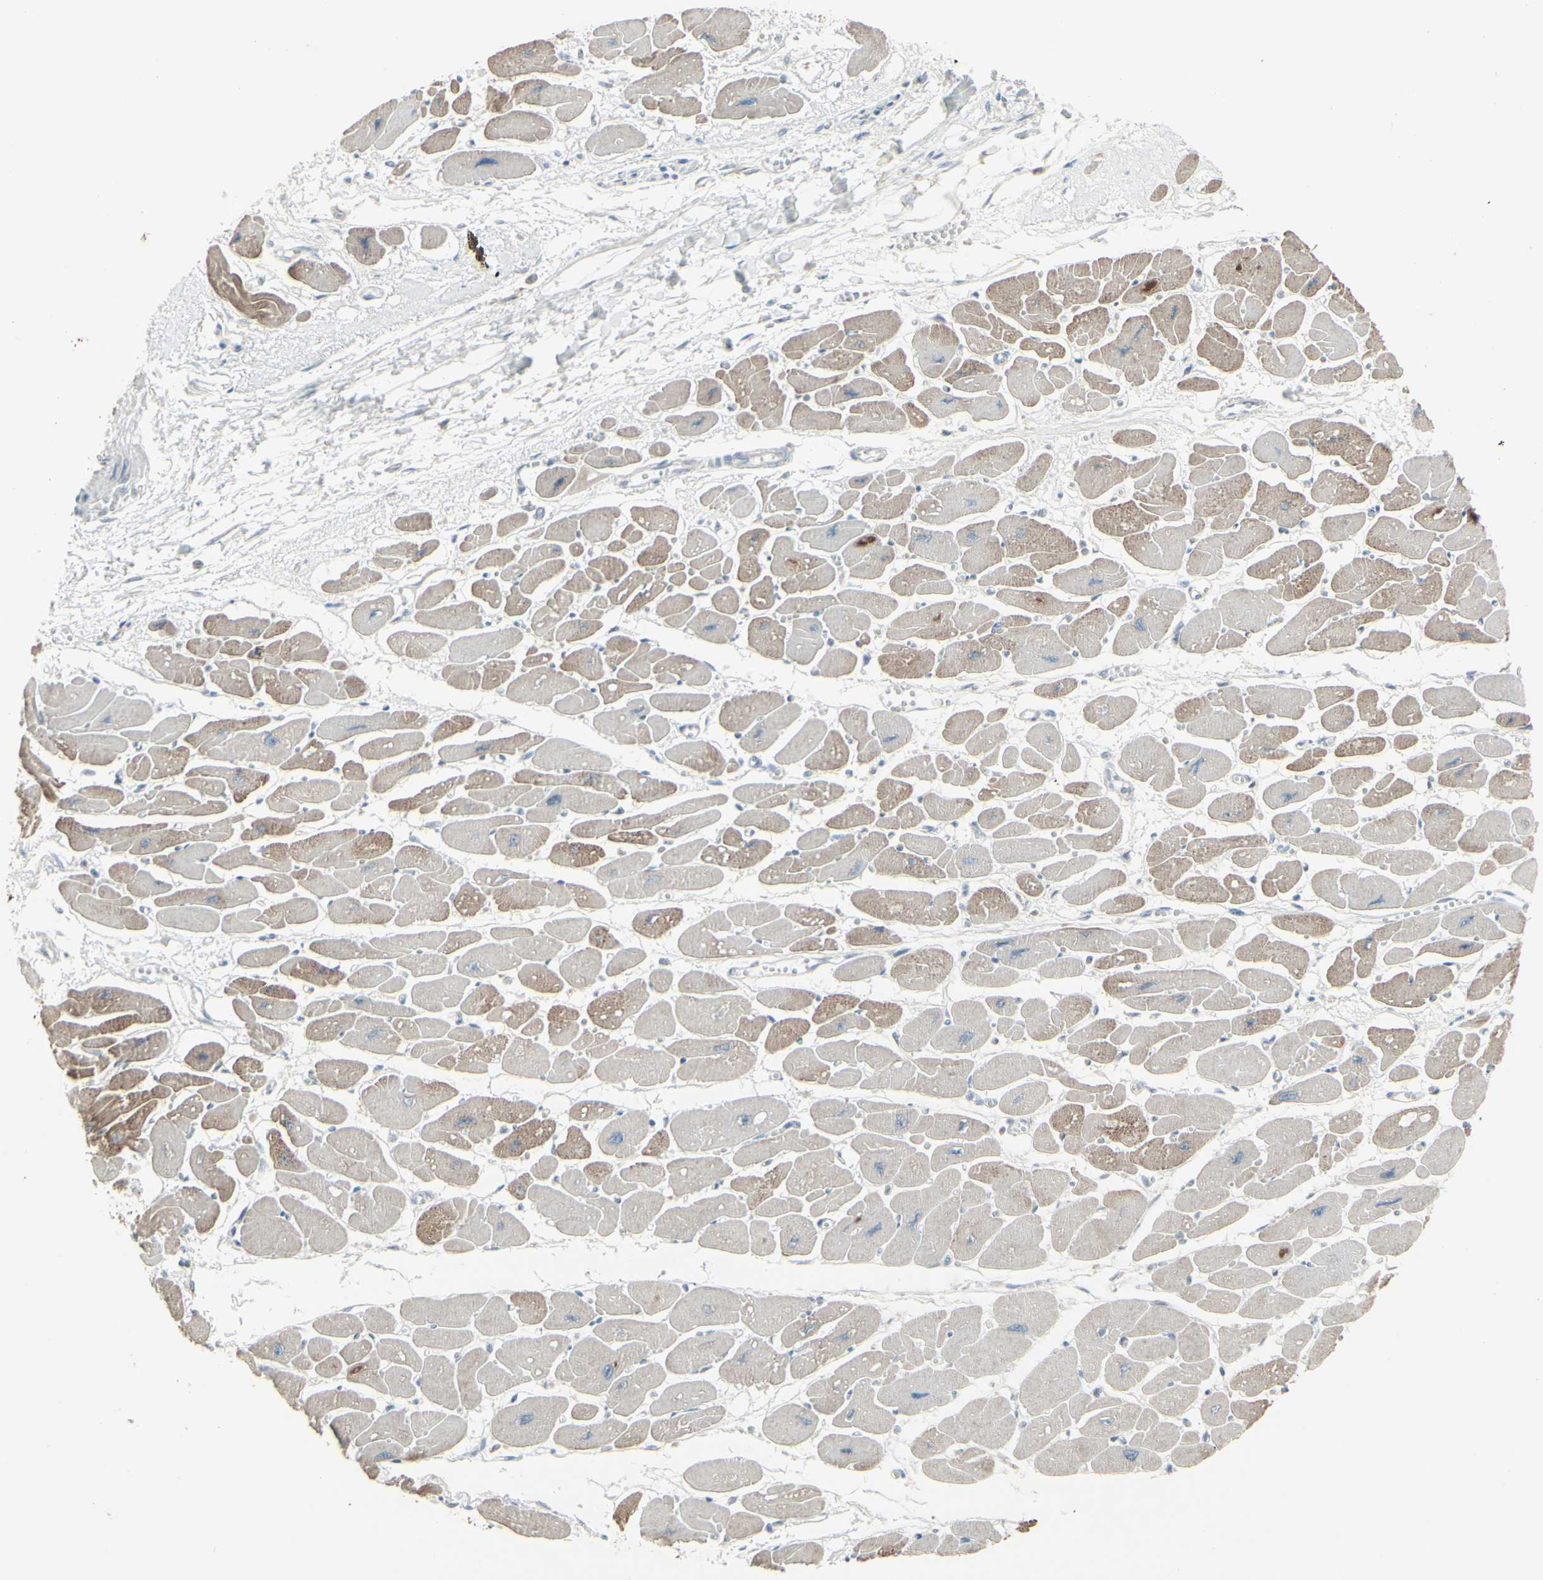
{"staining": {"intensity": "moderate", "quantity": "<25%", "location": "cytoplasmic/membranous"}, "tissue": "heart muscle", "cell_type": "Cardiomyocytes", "image_type": "normal", "snomed": [{"axis": "morphology", "description": "Normal tissue, NOS"}, {"axis": "topography", "description": "Heart"}], "caption": "Moderate cytoplasmic/membranous expression is identified in about <25% of cardiomyocytes in normal heart muscle. (Brightfield microscopy of DAB IHC at high magnification).", "gene": "SAMSN1", "patient": {"sex": "female", "age": 54}}